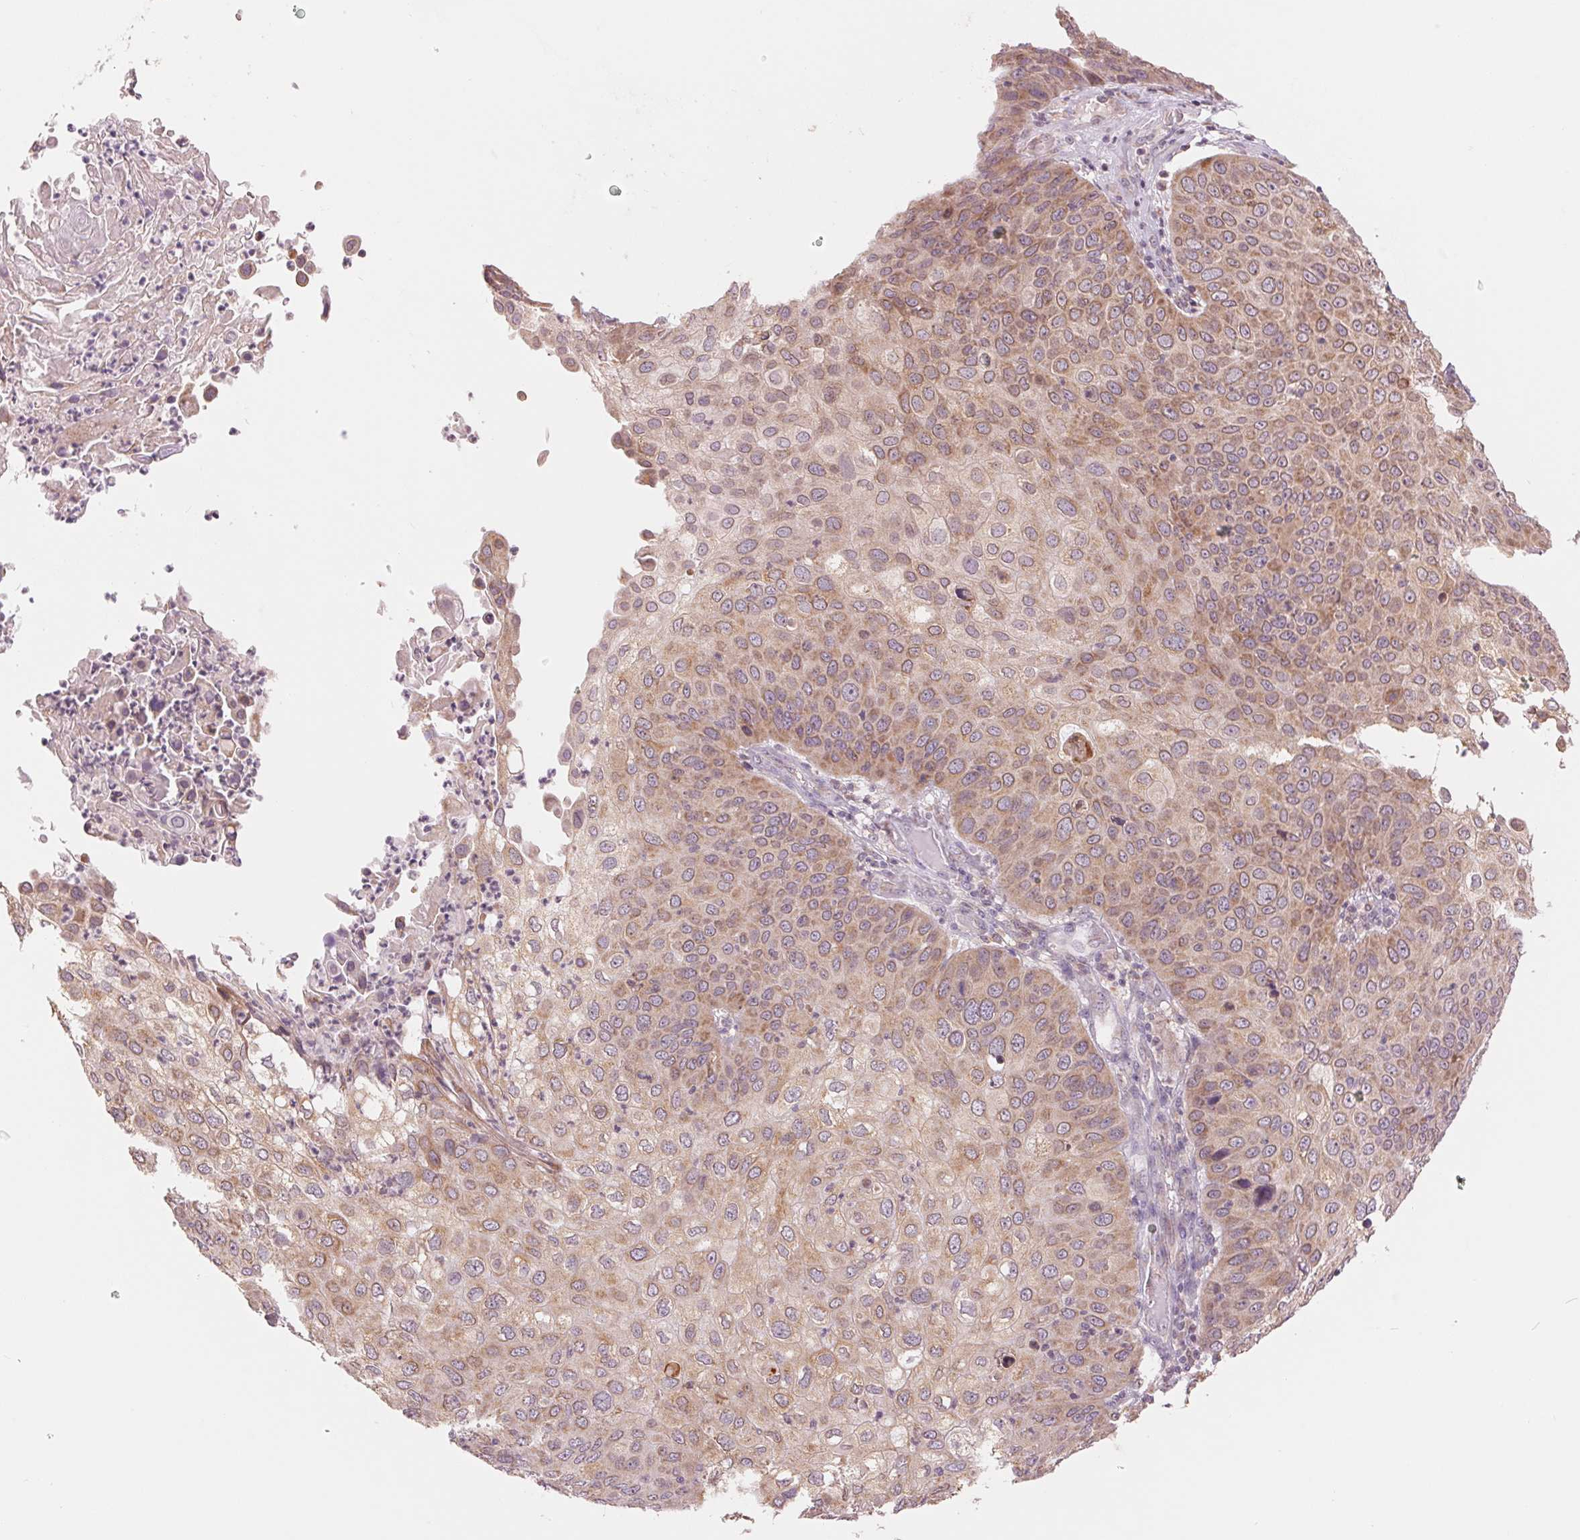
{"staining": {"intensity": "weak", "quantity": ">75%", "location": "cytoplasmic/membranous"}, "tissue": "skin cancer", "cell_type": "Tumor cells", "image_type": "cancer", "snomed": [{"axis": "morphology", "description": "Squamous cell carcinoma, NOS"}, {"axis": "topography", "description": "Skin"}], "caption": "Protein analysis of skin cancer tissue reveals weak cytoplasmic/membranous staining in approximately >75% of tumor cells.", "gene": "TECR", "patient": {"sex": "male", "age": 87}}